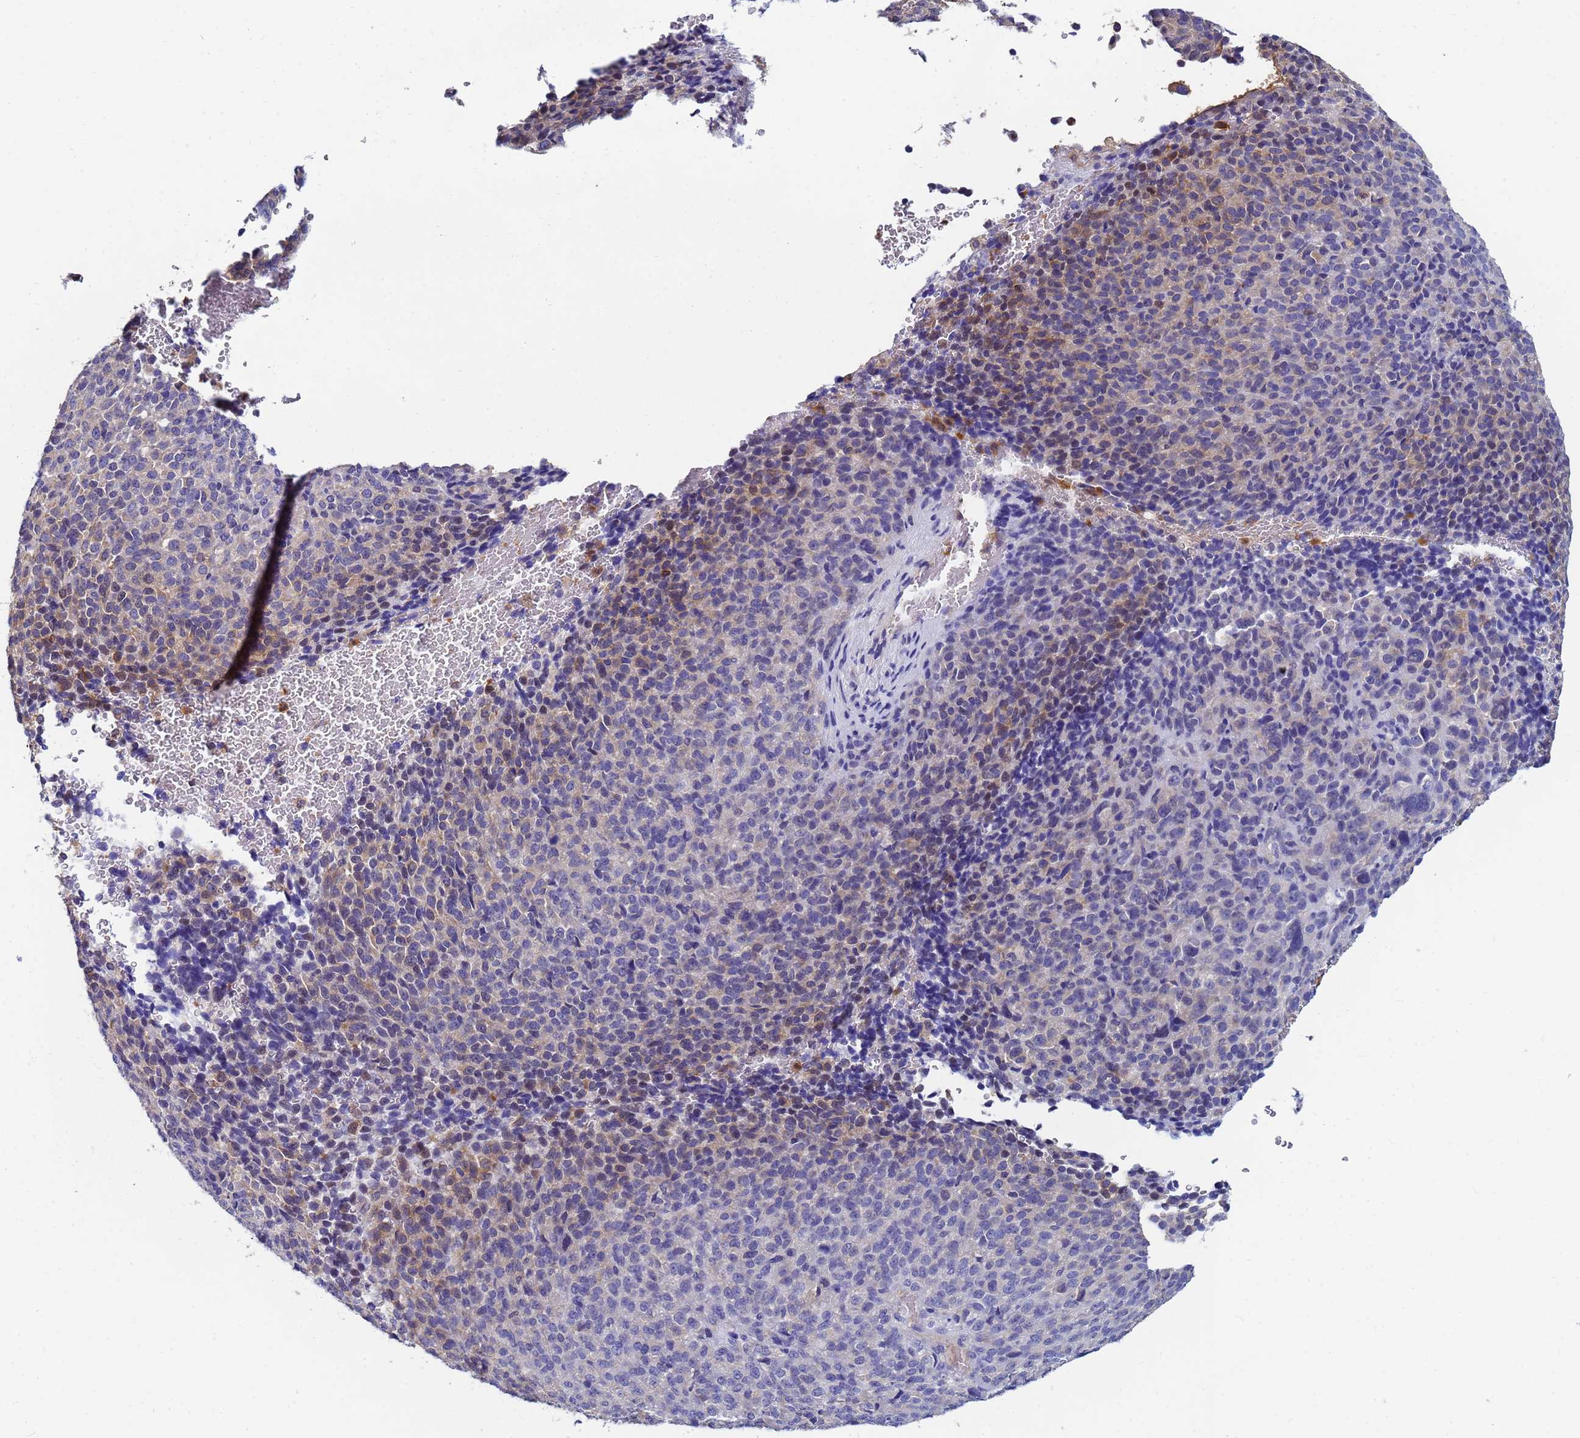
{"staining": {"intensity": "moderate", "quantity": "<25%", "location": "cytoplasmic/membranous"}, "tissue": "melanoma", "cell_type": "Tumor cells", "image_type": "cancer", "snomed": [{"axis": "morphology", "description": "Malignant melanoma, Metastatic site"}, {"axis": "topography", "description": "Brain"}], "caption": "Human melanoma stained with a brown dye demonstrates moderate cytoplasmic/membranous positive staining in about <25% of tumor cells.", "gene": "TTLL11", "patient": {"sex": "female", "age": 56}}